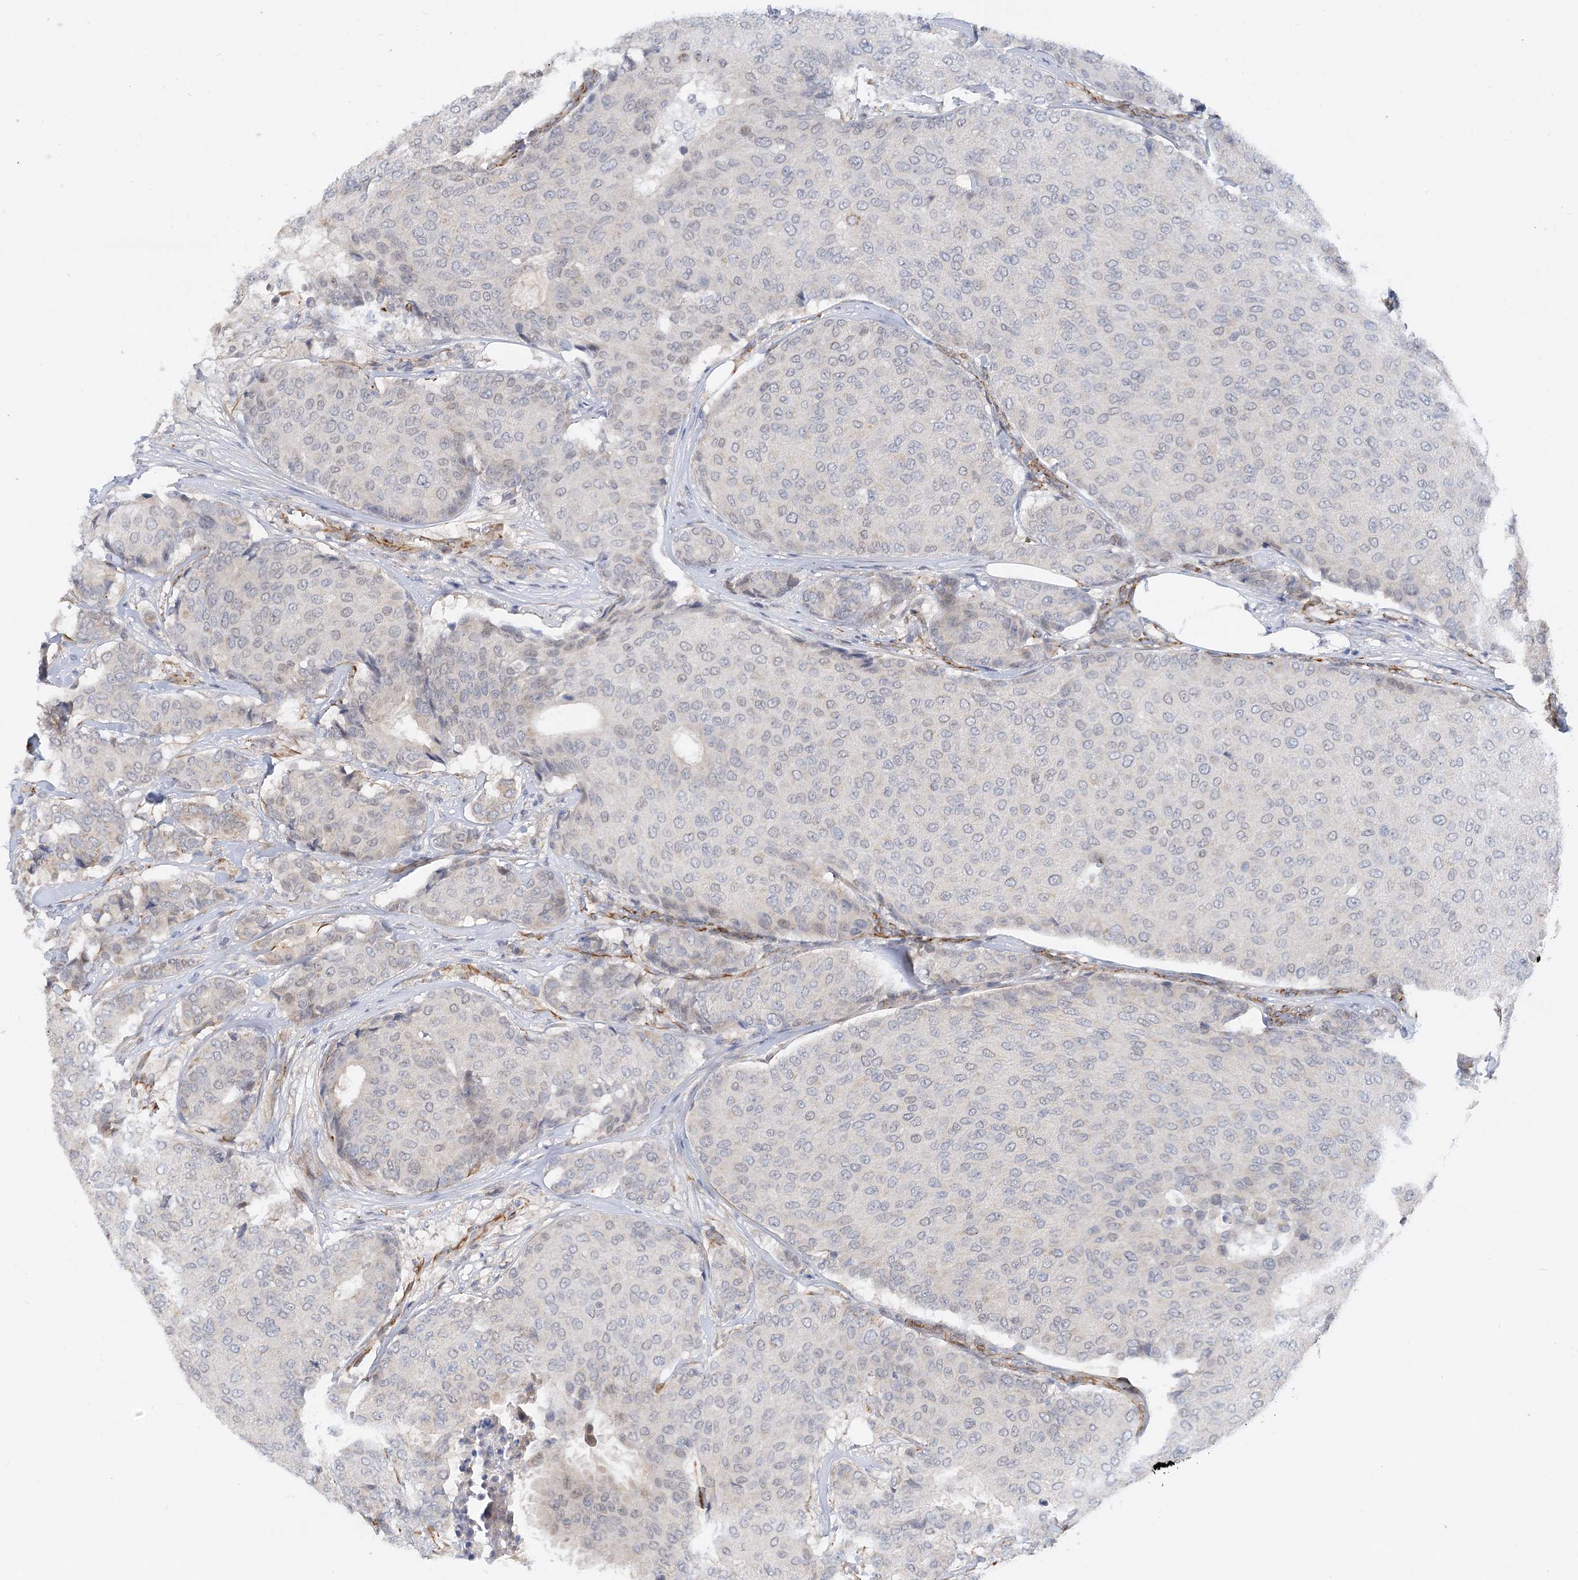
{"staining": {"intensity": "negative", "quantity": "none", "location": "none"}, "tissue": "breast cancer", "cell_type": "Tumor cells", "image_type": "cancer", "snomed": [{"axis": "morphology", "description": "Duct carcinoma"}, {"axis": "topography", "description": "Breast"}], "caption": "Breast cancer (intraductal carcinoma) stained for a protein using immunohistochemistry reveals no expression tumor cells.", "gene": "NELL2", "patient": {"sex": "female", "age": 75}}